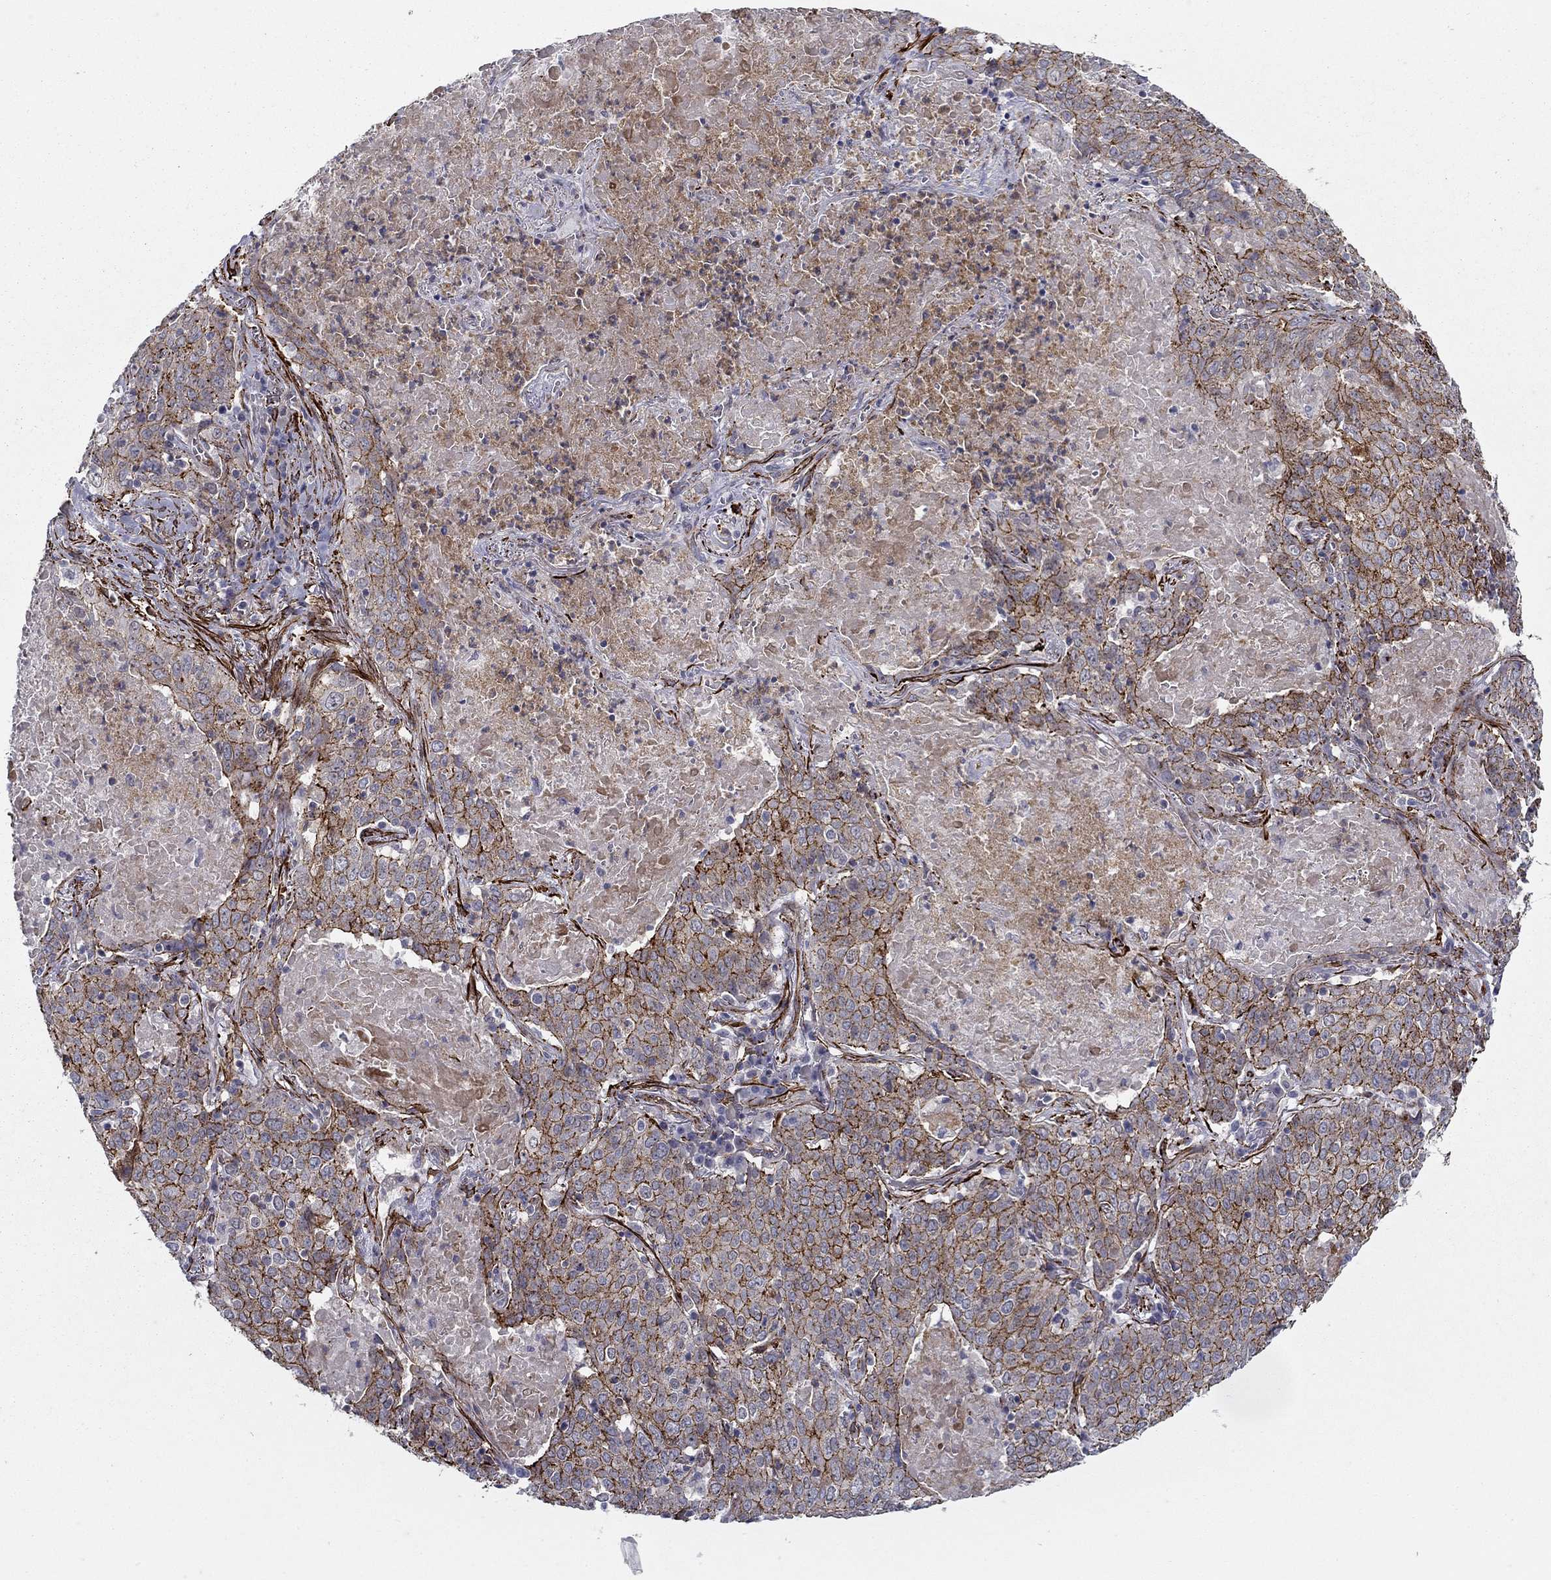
{"staining": {"intensity": "strong", "quantity": ">75%", "location": "cytoplasmic/membranous"}, "tissue": "lung cancer", "cell_type": "Tumor cells", "image_type": "cancer", "snomed": [{"axis": "morphology", "description": "Squamous cell carcinoma, NOS"}, {"axis": "topography", "description": "Lung"}], "caption": "This histopathology image displays immunohistochemistry staining of lung squamous cell carcinoma, with high strong cytoplasmic/membranous positivity in approximately >75% of tumor cells.", "gene": "KRBA1", "patient": {"sex": "male", "age": 82}}